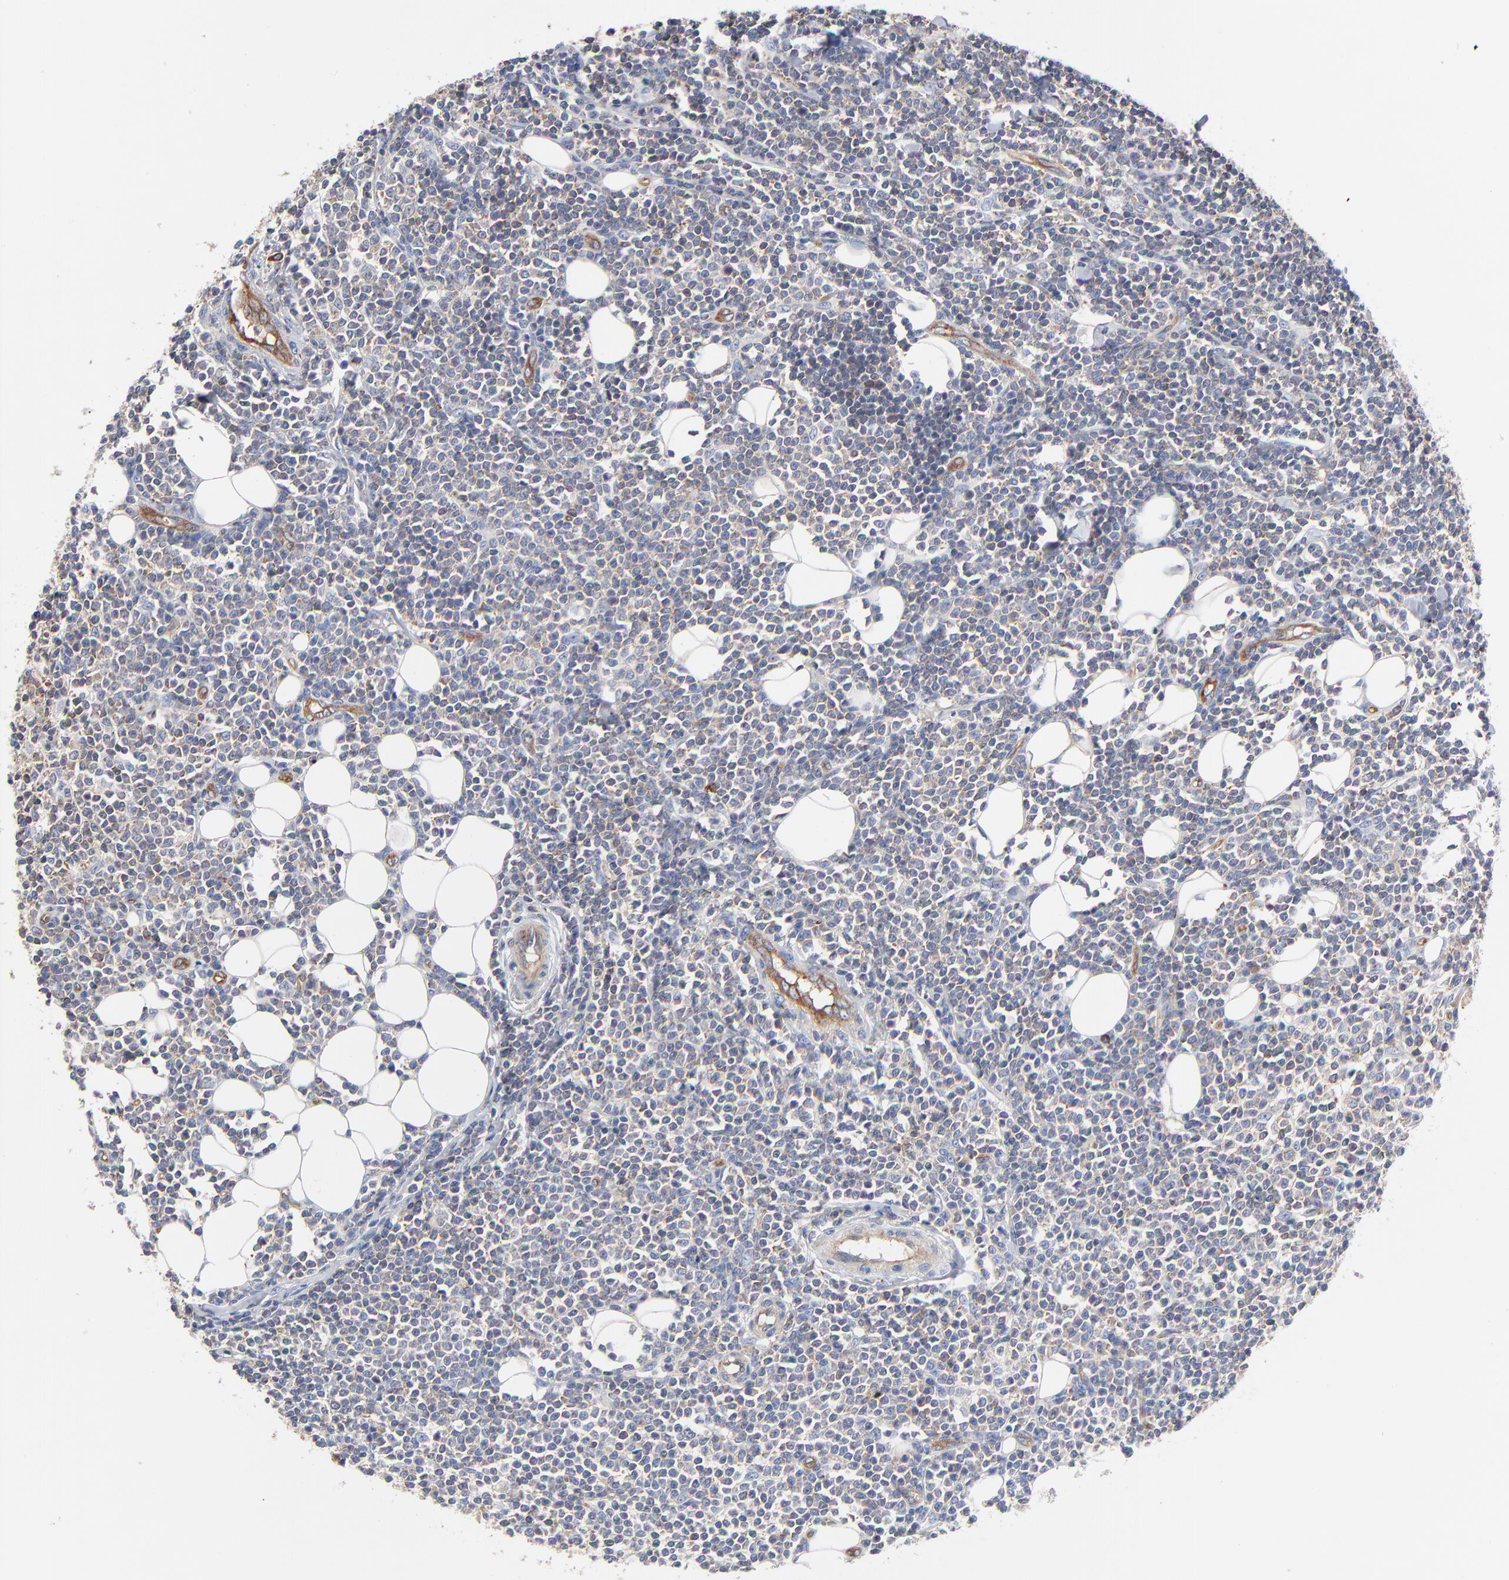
{"staining": {"intensity": "negative", "quantity": "none", "location": "none"}, "tissue": "lymphoma", "cell_type": "Tumor cells", "image_type": "cancer", "snomed": [{"axis": "morphology", "description": "Malignant lymphoma, non-Hodgkin's type, Low grade"}, {"axis": "topography", "description": "Soft tissue"}], "caption": "DAB (3,3'-diaminobenzidine) immunohistochemical staining of human lymphoma reveals no significant expression in tumor cells.", "gene": "CD2AP", "patient": {"sex": "male", "age": 92}}